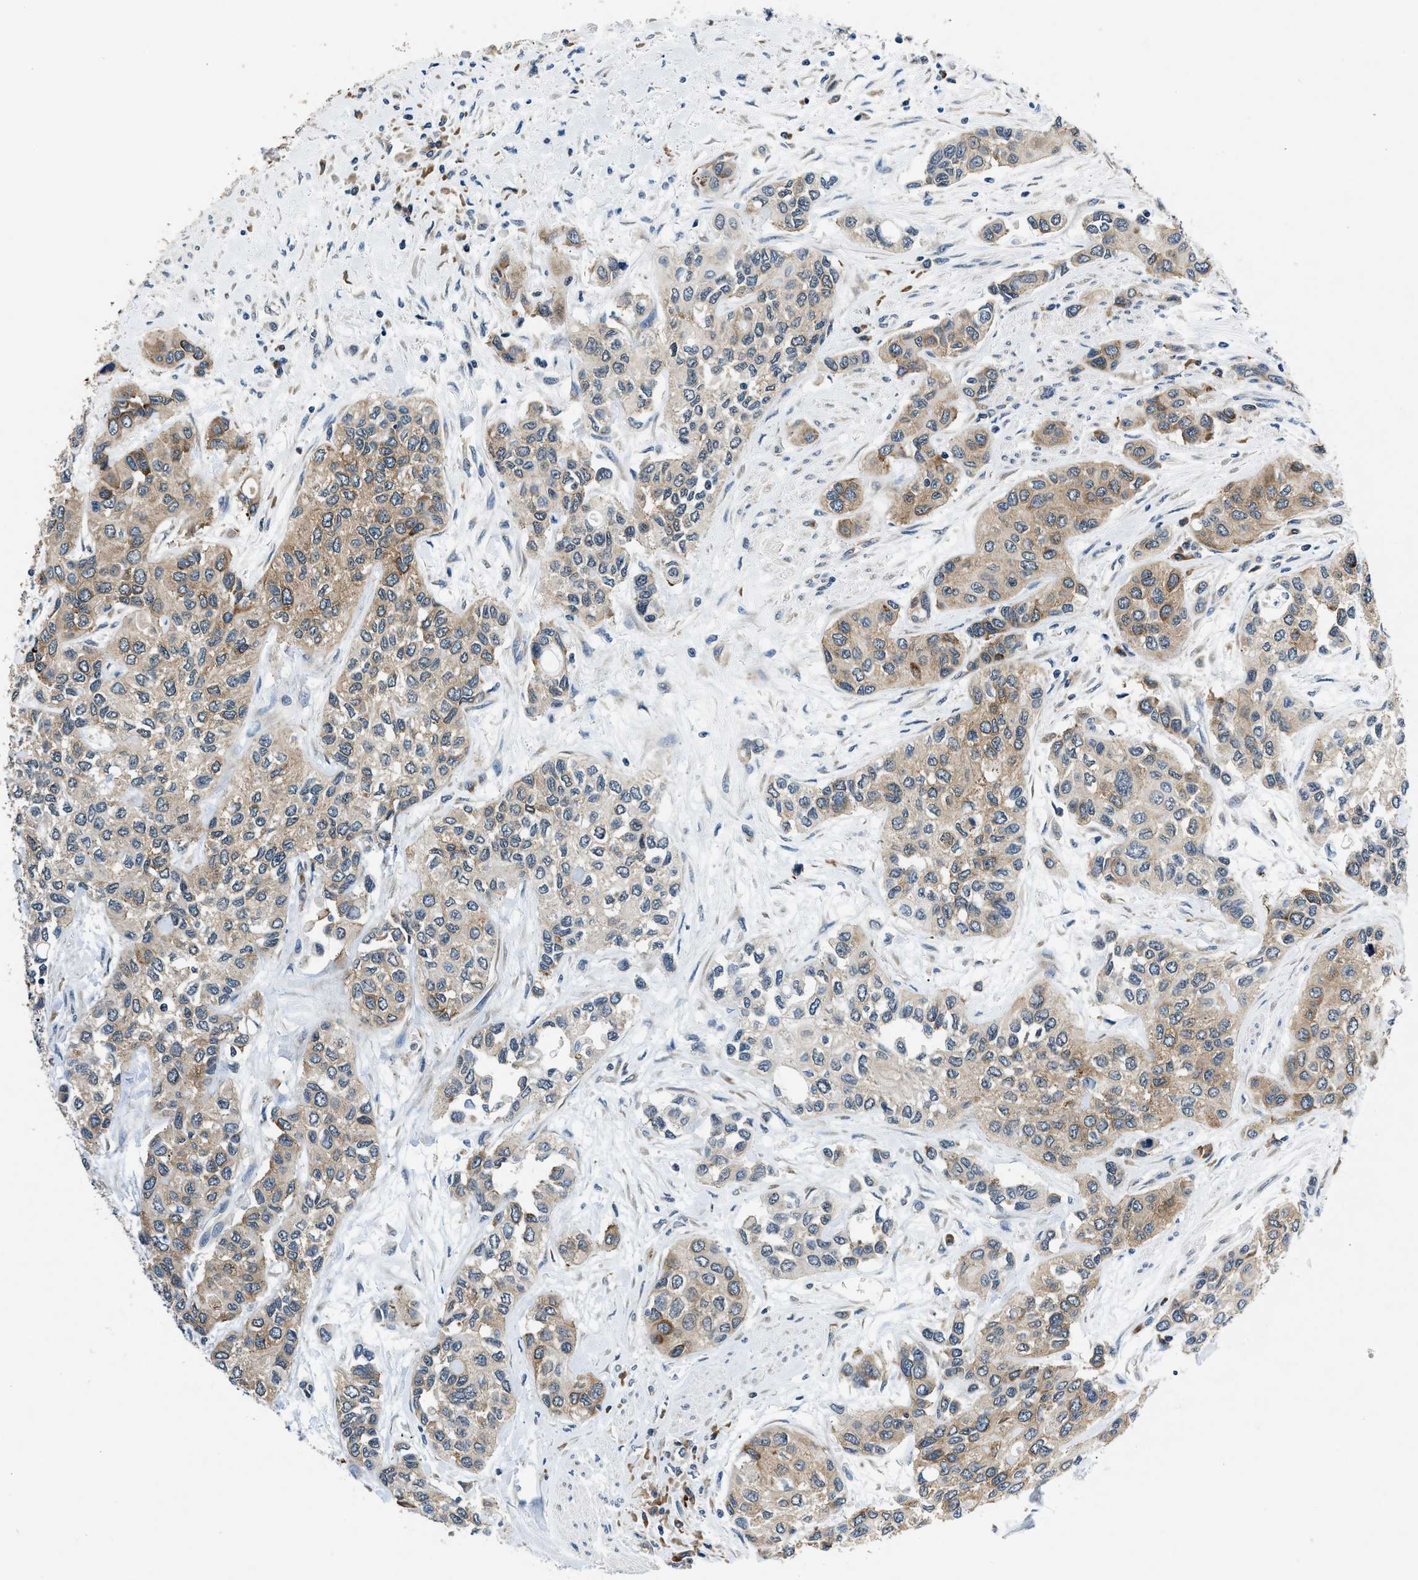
{"staining": {"intensity": "weak", "quantity": ">75%", "location": "cytoplasmic/membranous"}, "tissue": "urothelial cancer", "cell_type": "Tumor cells", "image_type": "cancer", "snomed": [{"axis": "morphology", "description": "Urothelial carcinoma, High grade"}, {"axis": "topography", "description": "Urinary bladder"}], "caption": "This is a photomicrograph of immunohistochemistry staining of high-grade urothelial carcinoma, which shows weak expression in the cytoplasmic/membranous of tumor cells.", "gene": "PA2G4", "patient": {"sex": "female", "age": 56}}